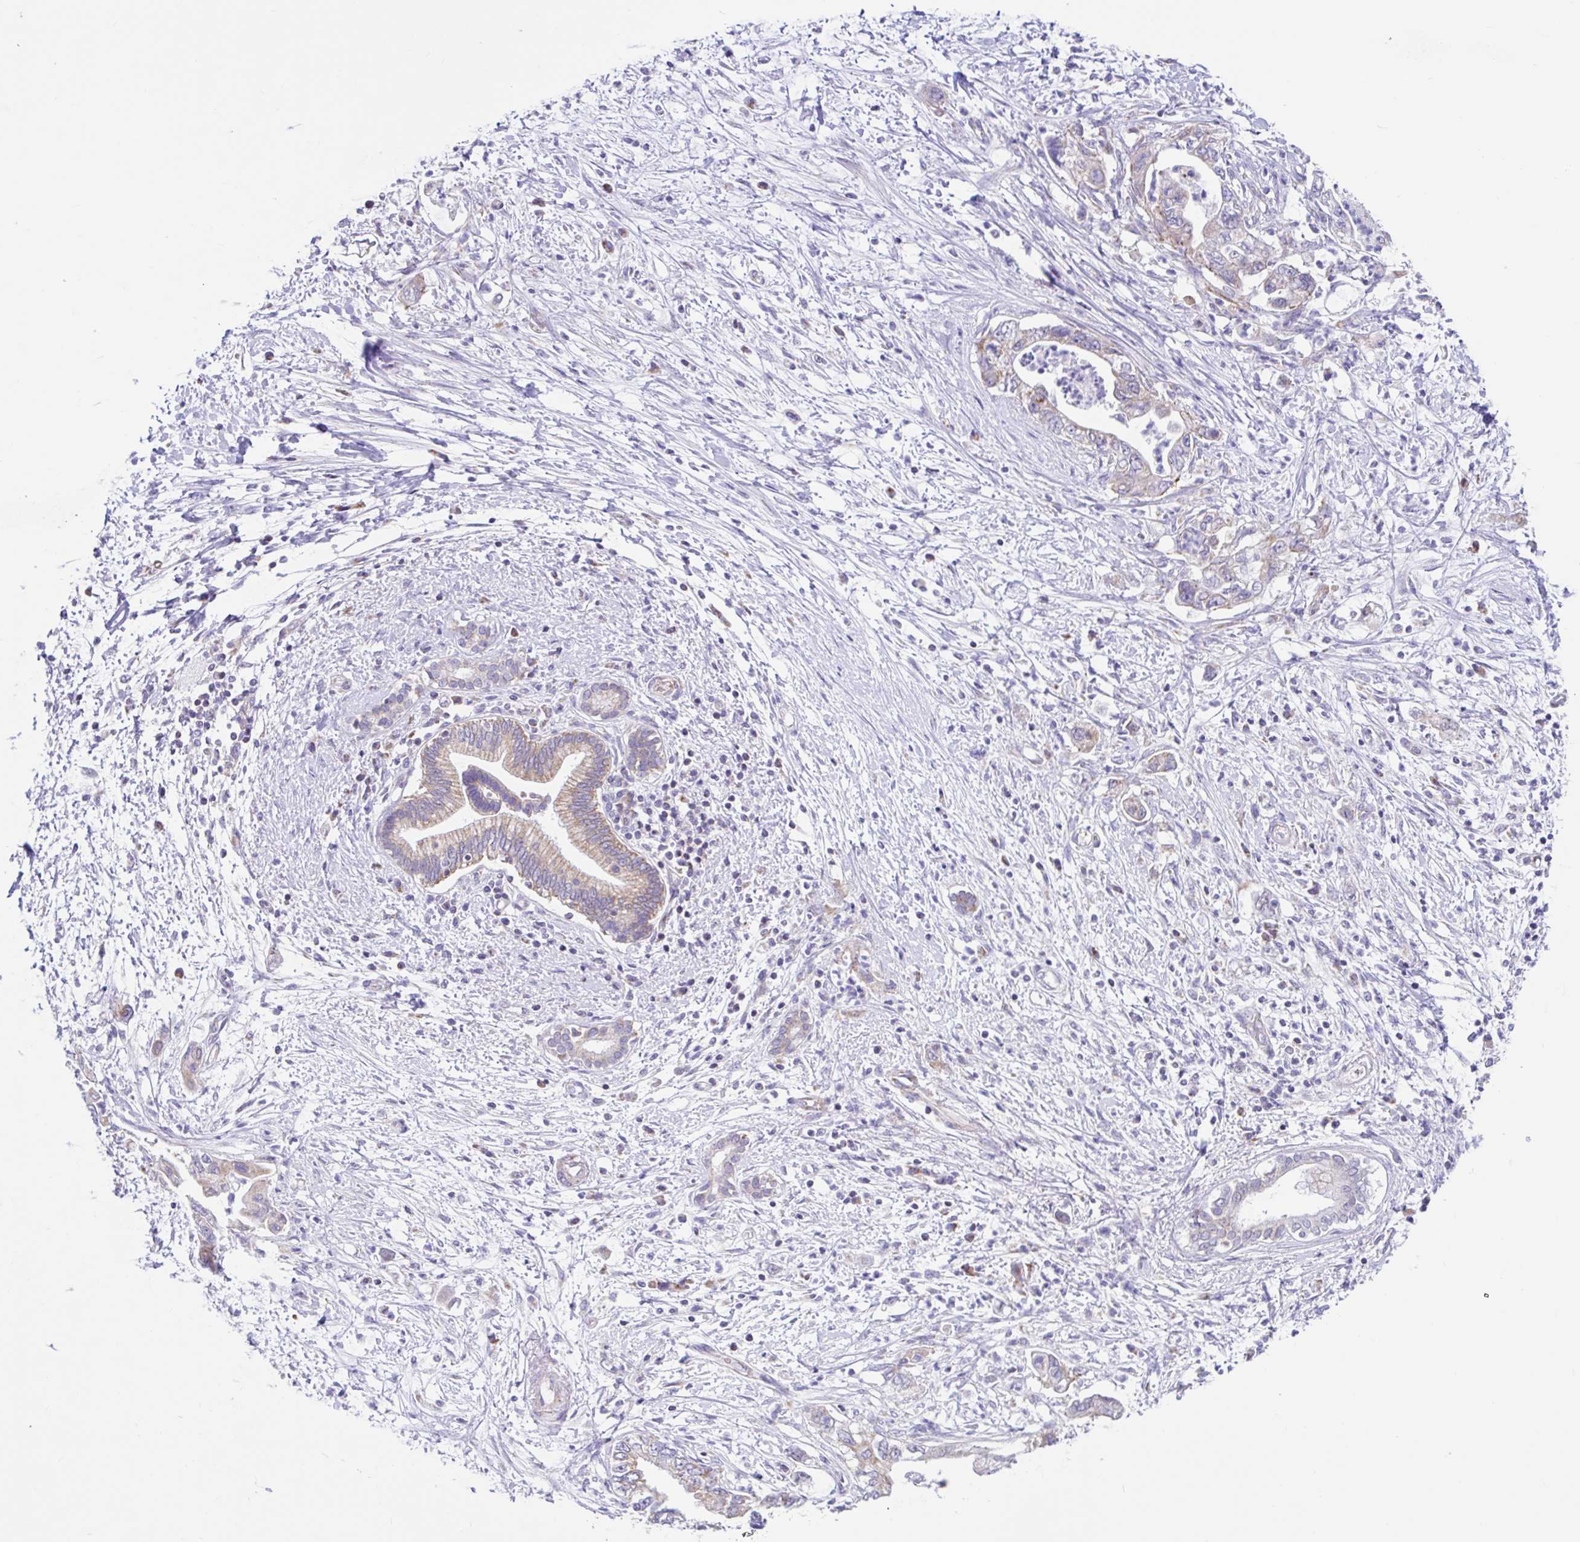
{"staining": {"intensity": "weak", "quantity": "25%-75%", "location": "cytoplasmic/membranous"}, "tissue": "pancreatic cancer", "cell_type": "Tumor cells", "image_type": "cancer", "snomed": [{"axis": "morphology", "description": "Adenocarcinoma, NOS"}, {"axis": "topography", "description": "Pancreas"}], "caption": "A photomicrograph showing weak cytoplasmic/membranous expression in approximately 25%-75% of tumor cells in pancreatic cancer (adenocarcinoma), as visualized by brown immunohistochemical staining.", "gene": "NDUFS2", "patient": {"sex": "female", "age": 73}}